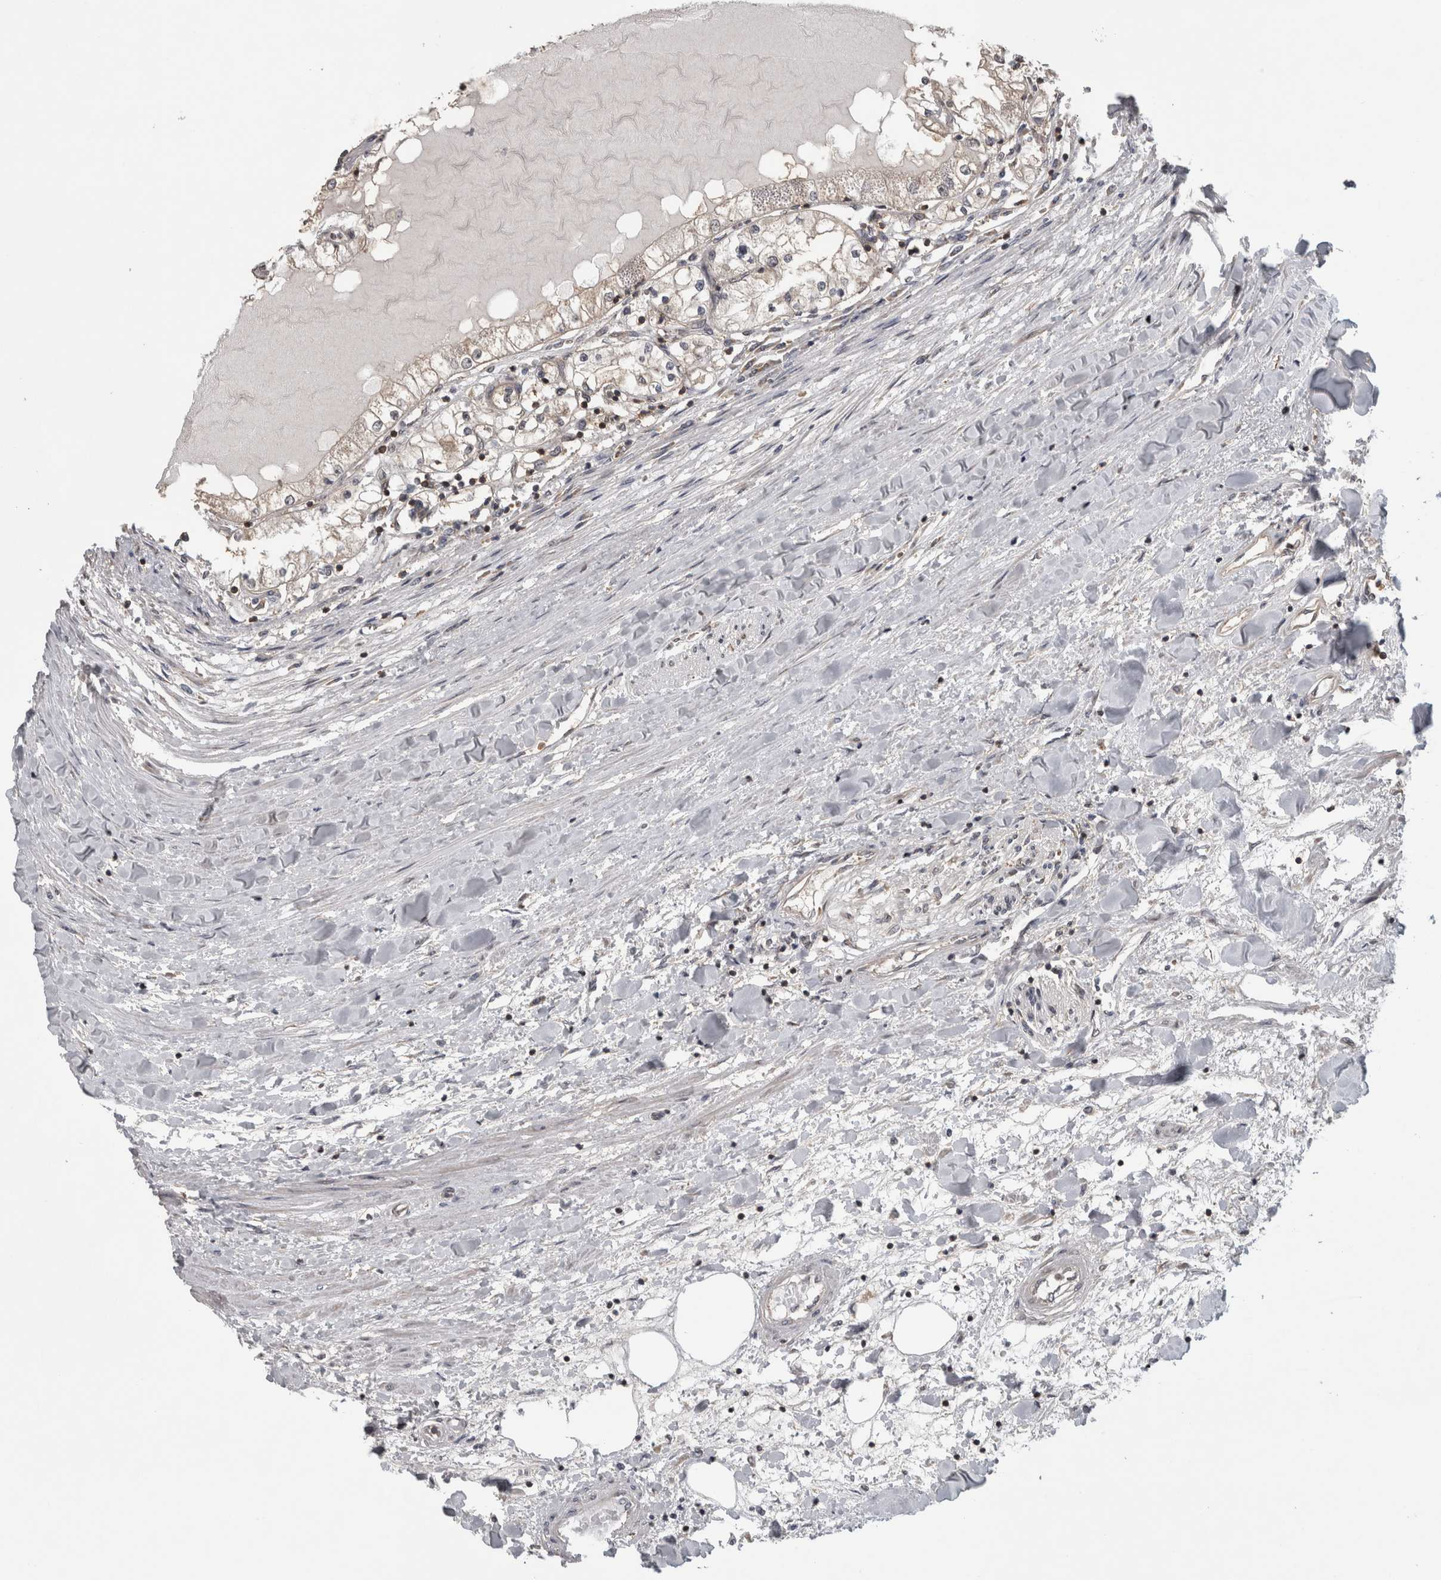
{"staining": {"intensity": "negative", "quantity": "none", "location": "none"}, "tissue": "renal cancer", "cell_type": "Tumor cells", "image_type": "cancer", "snomed": [{"axis": "morphology", "description": "Adenocarcinoma, NOS"}, {"axis": "topography", "description": "Kidney"}], "caption": "High magnification brightfield microscopy of adenocarcinoma (renal) stained with DAB (brown) and counterstained with hematoxylin (blue): tumor cells show no significant positivity.", "gene": "ATXN2", "patient": {"sex": "male", "age": 68}}